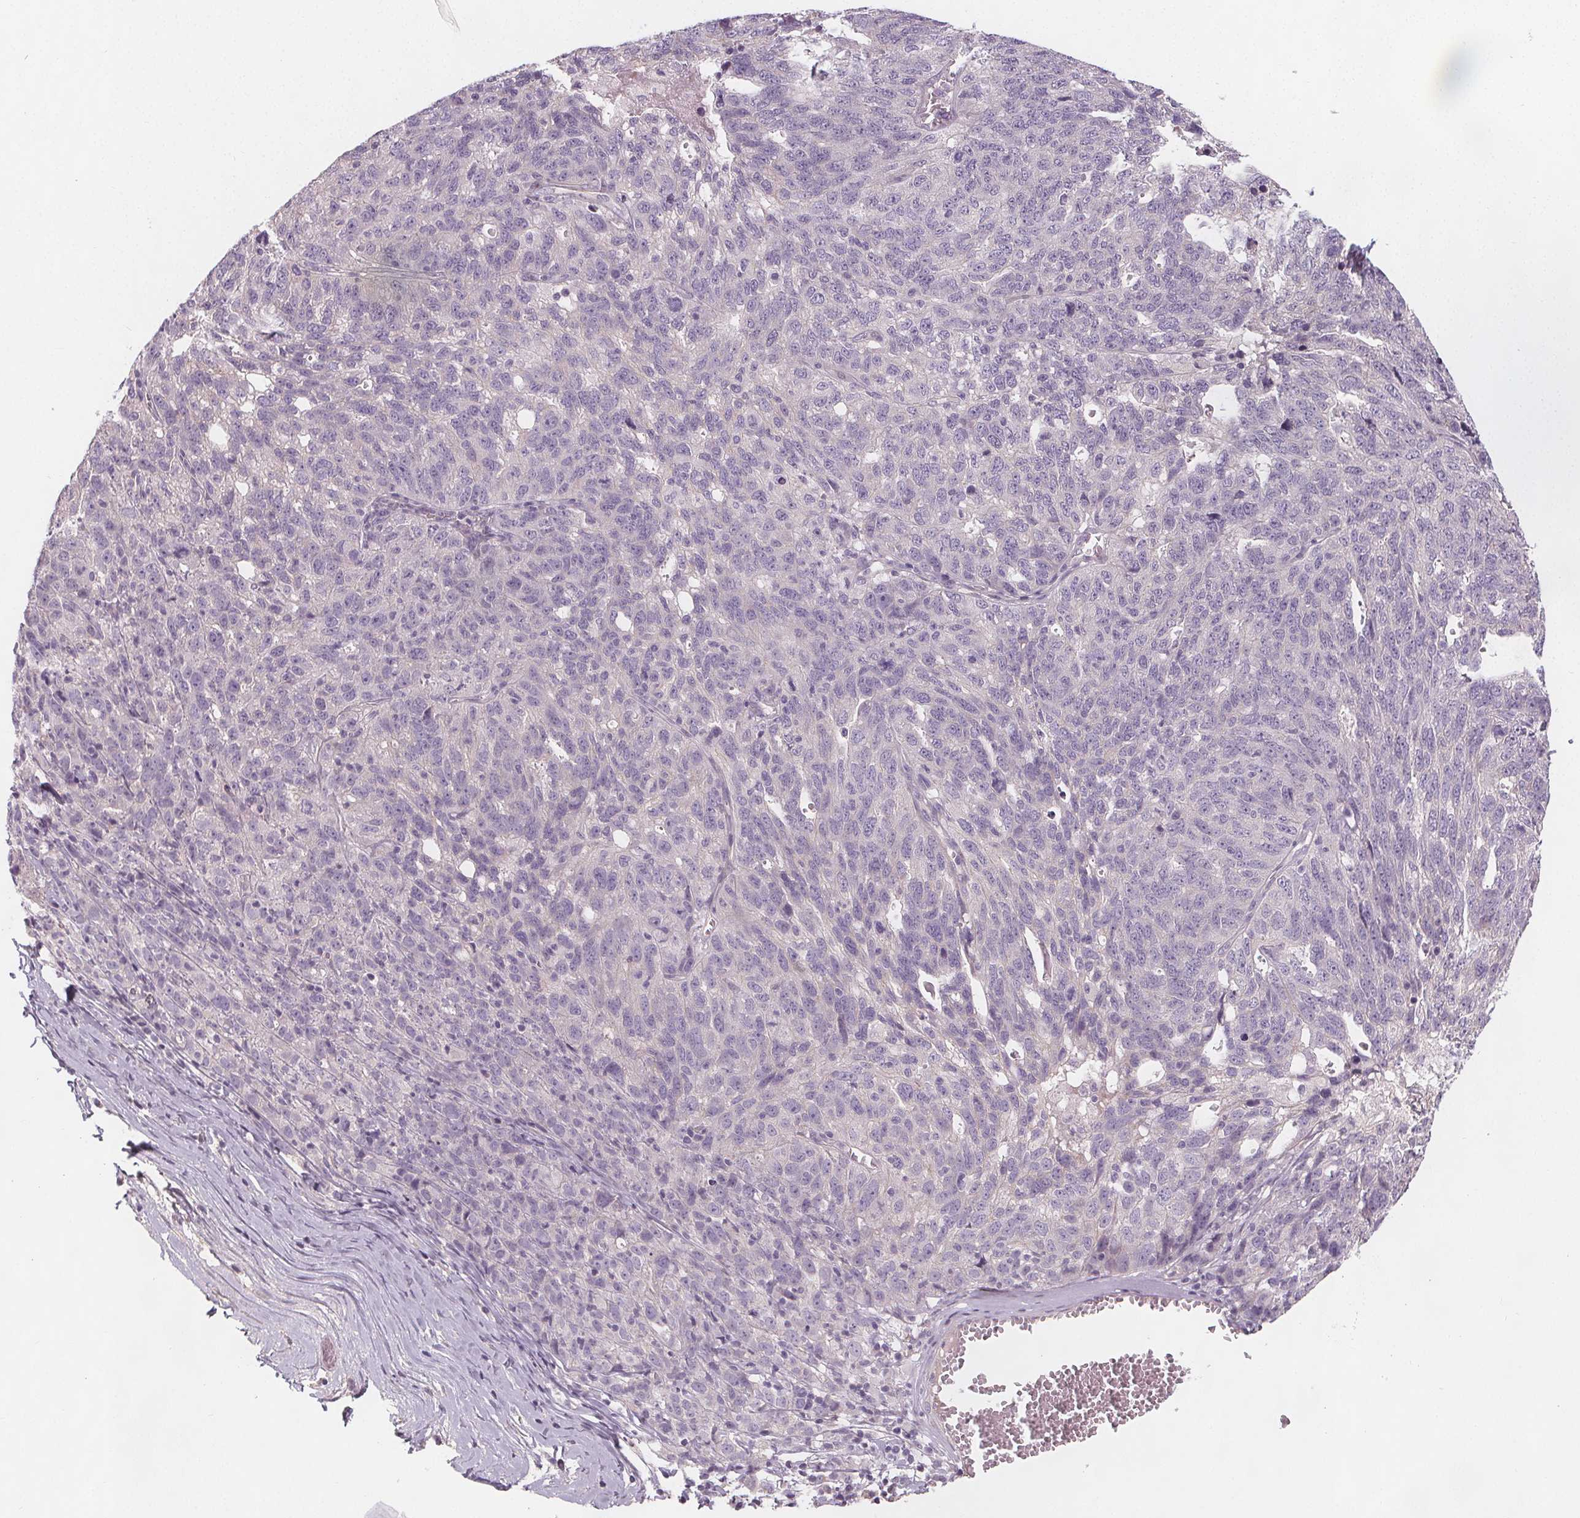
{"staining": {"intensity": "negative", "quantity": "none", "location": "none"}, "tissue": "ovarian cancer", "cell_type": "Tumor cells", "image_type": "cancer", "snomed": [{"axis": "morphology", "description": "Cystadenocarcinoma, serous, NOS"}, {"axis": "topography", "description": "Ovary"}], "caption": "This is an IHC photomicrograph of serous cystadenocarcinoma (ovarian). There is no staining in tumor cells.", "gene": "VNN1", "patient": {"sex": "female", "age": 71}}